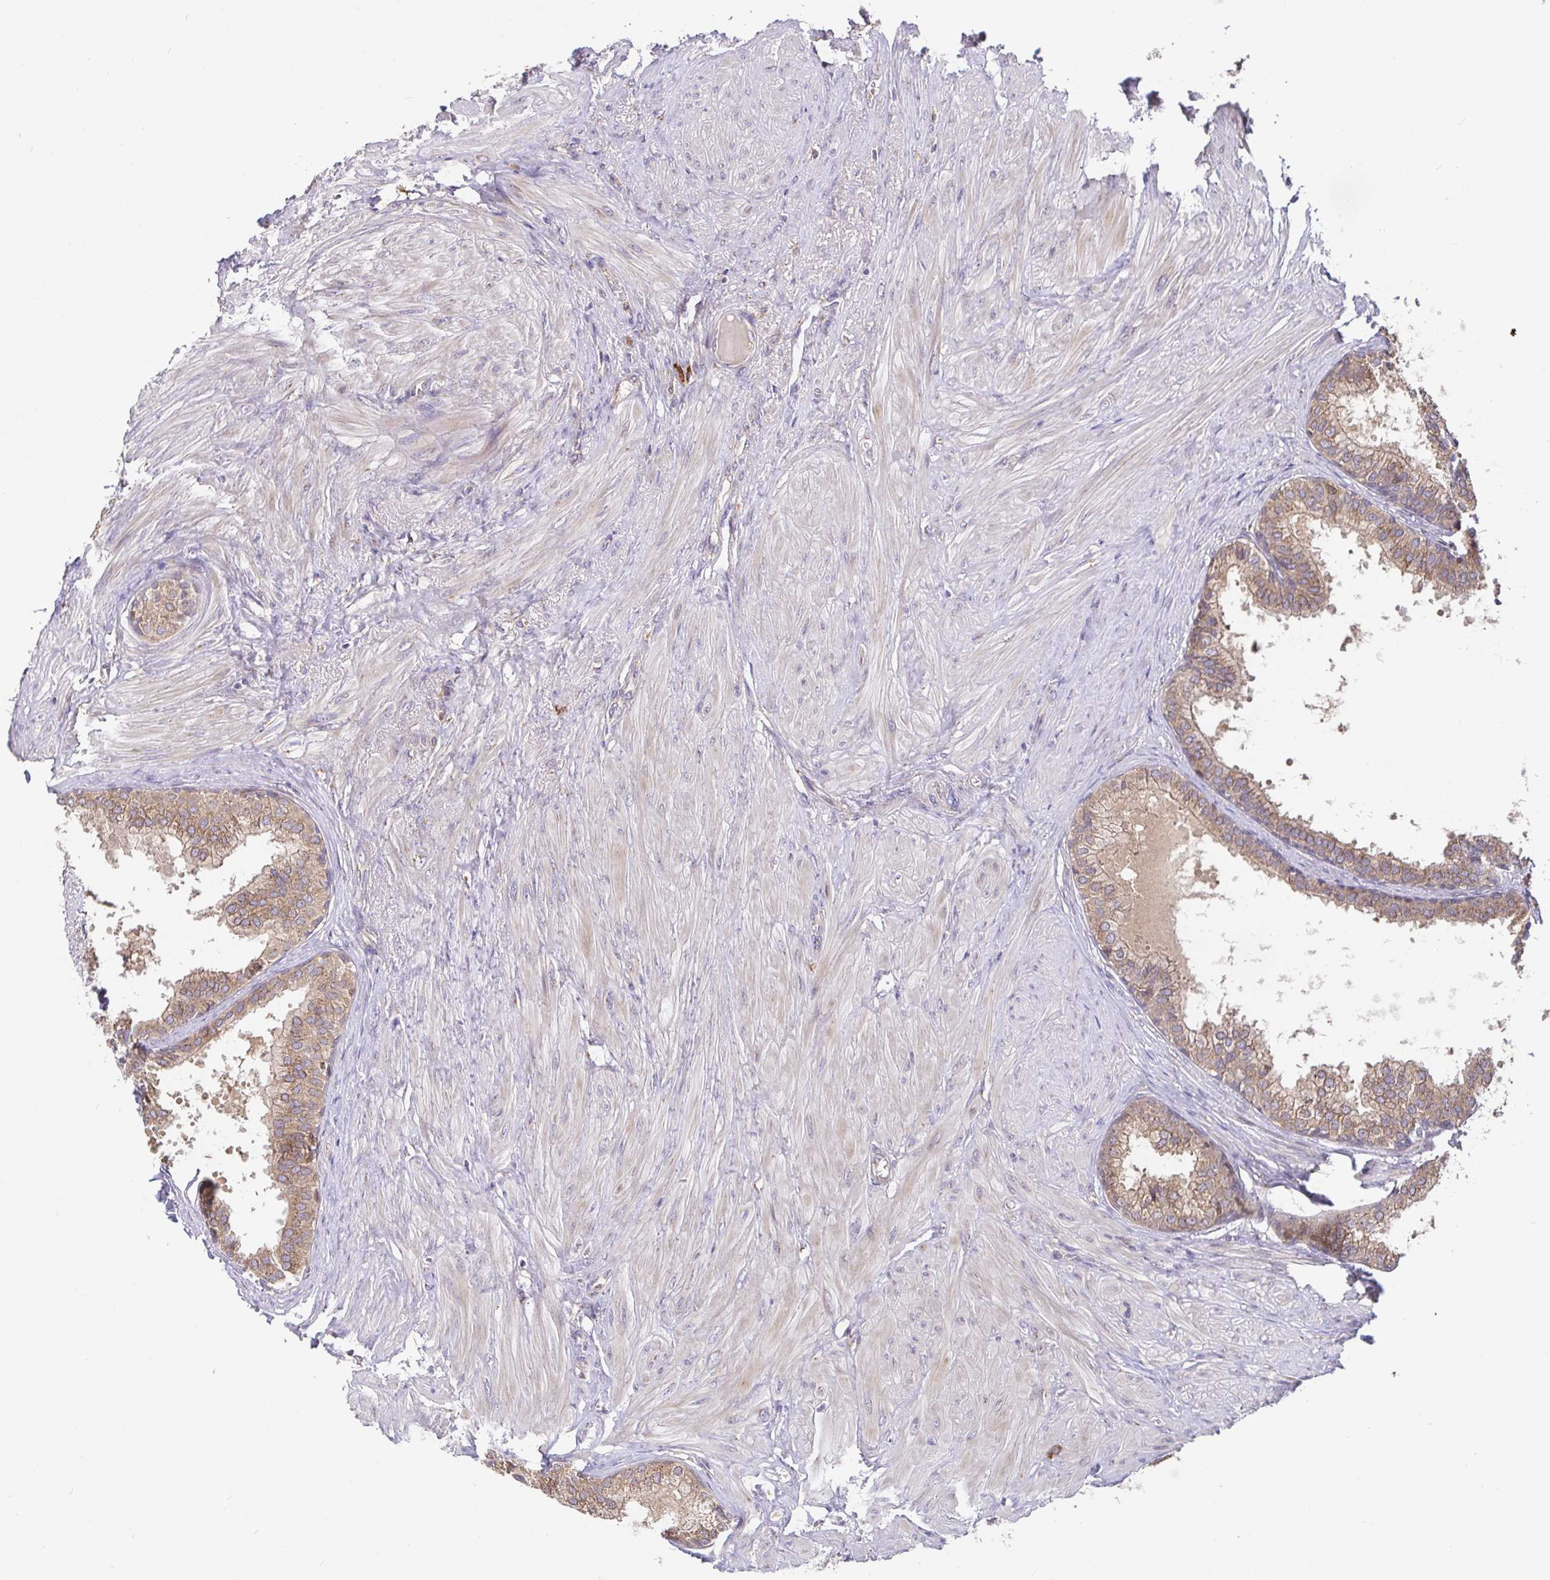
{"staining": {"intensity": "moderate", "quantity": ">75%", "location": "cytoplasmic/membranous"}, "tissue": "prostate", "cell_type": "Glandular cells", "image_type": "normal", "snomed": [{"axis": "morphology", "description": "Normal tissue, NOS"}, {"axis": "topography", "description": "Prostate"}, {"axis": "topography", "description": "Peripheral nerve tissue"}], "caption": "IHC staining of normal prostate, which displays medium levels of moderate cytoplasmic/membranous positivity in about >75% of glandular cells indicating moderate cytoplasmic/membranous protein expression. The staining was performed using DAB (brown) for protein detection and nuclei were counterstained in hematoxylin (blue).", "gene": "ELP1", "patient": {"sex": "male", "age": 55}}